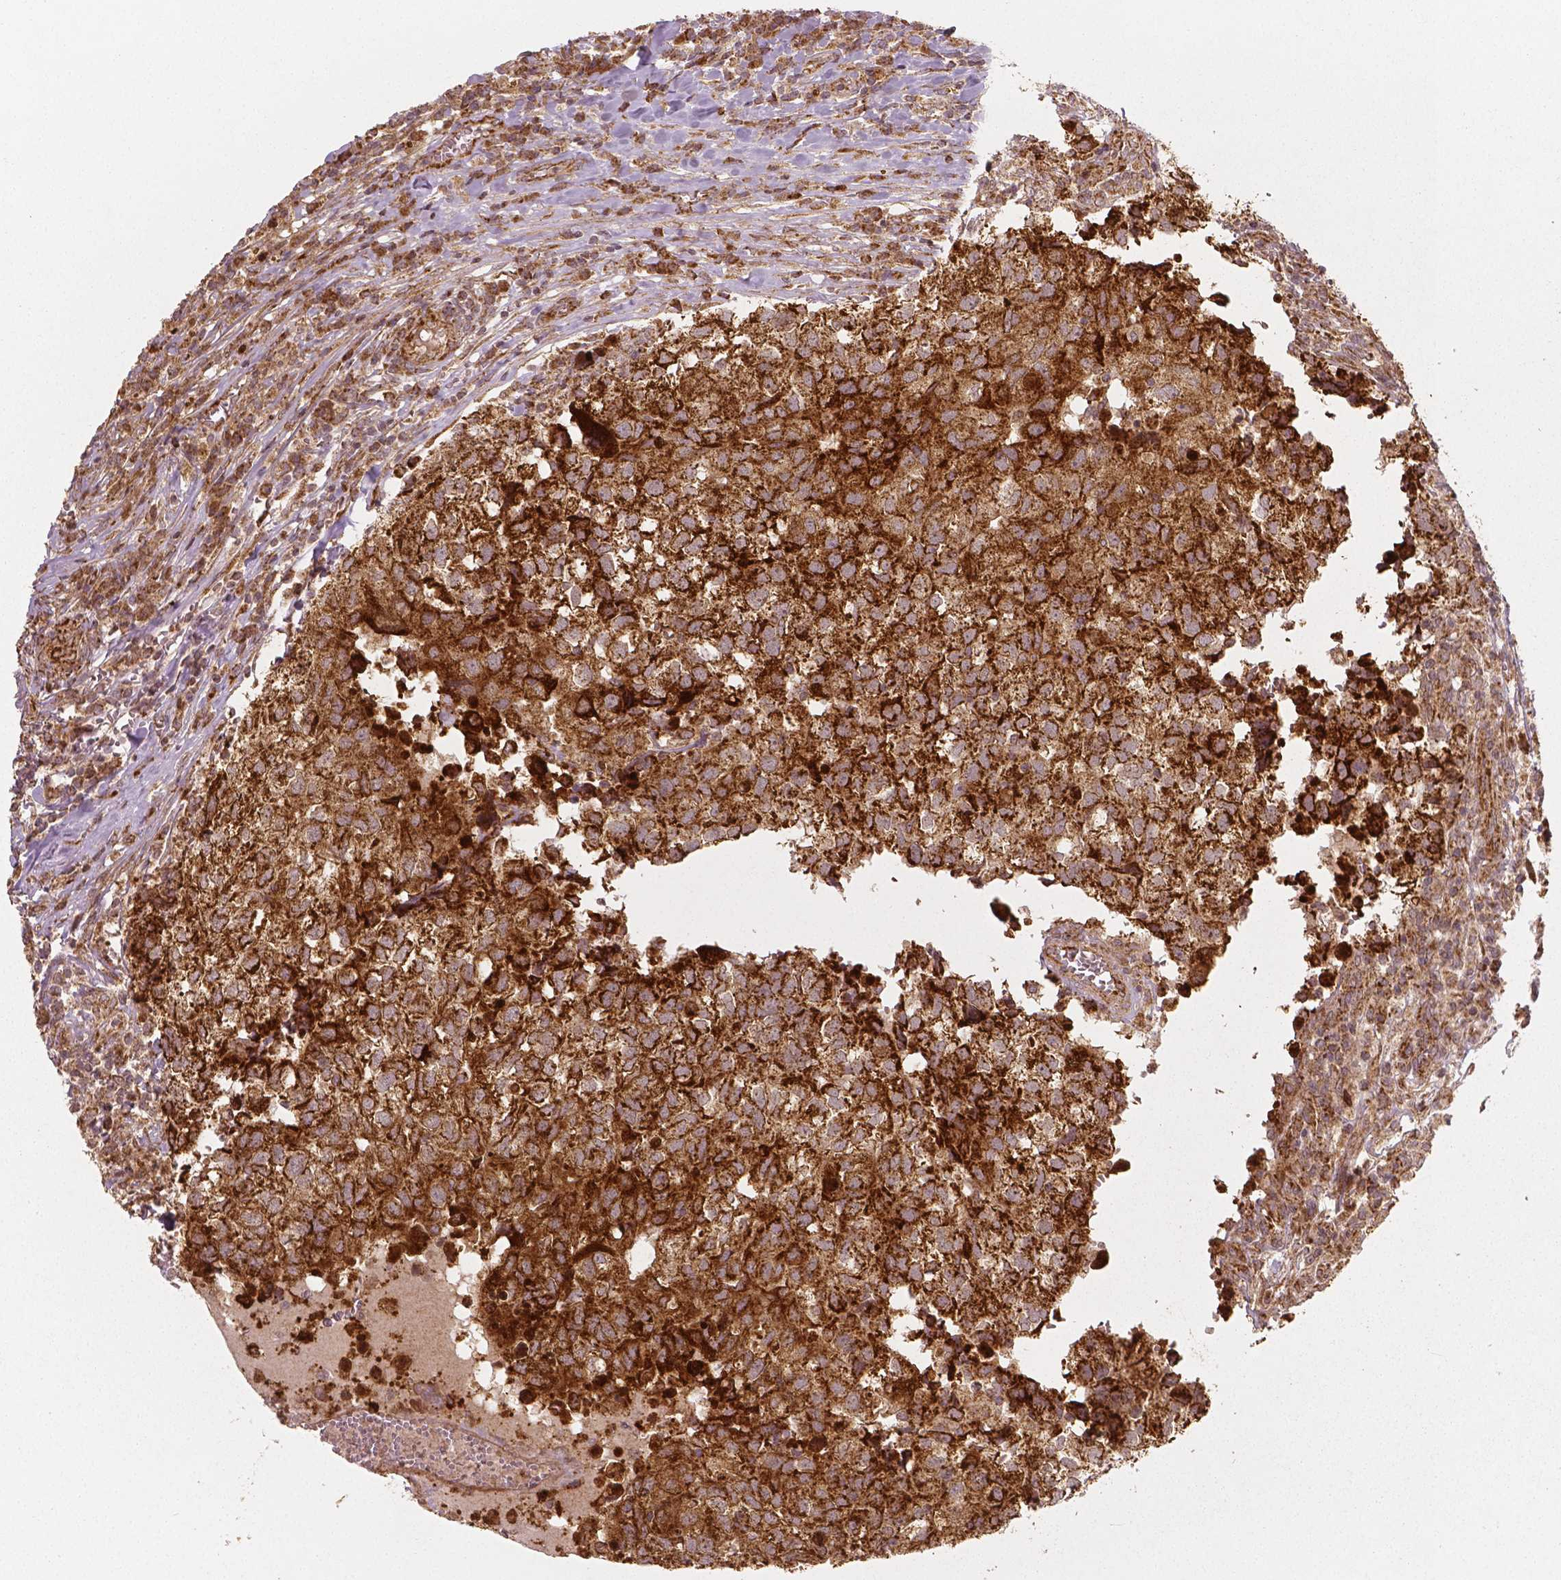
{"staining": {"intensity": "strong", "quantity": ">75%", "location": "cytoplasmic/membranous"}, "tissue": "breast cancer", "cell_type": "Tumor cells", "image_type": "cancer", "snomed": [{"axis": "morphology", "description": "Duct carcinoma"}, {"axis": "topography", "description": "Breast"}], "caption": "This is a photomicrograph of immunohistochemistry (IHC) staining of breast intraductal carcinoma, which shows strong expression in the cytoplasmic/membranous of tumor cells.", "gene": "PGAM5", "patient": {"sex": "female", "age": 30}}